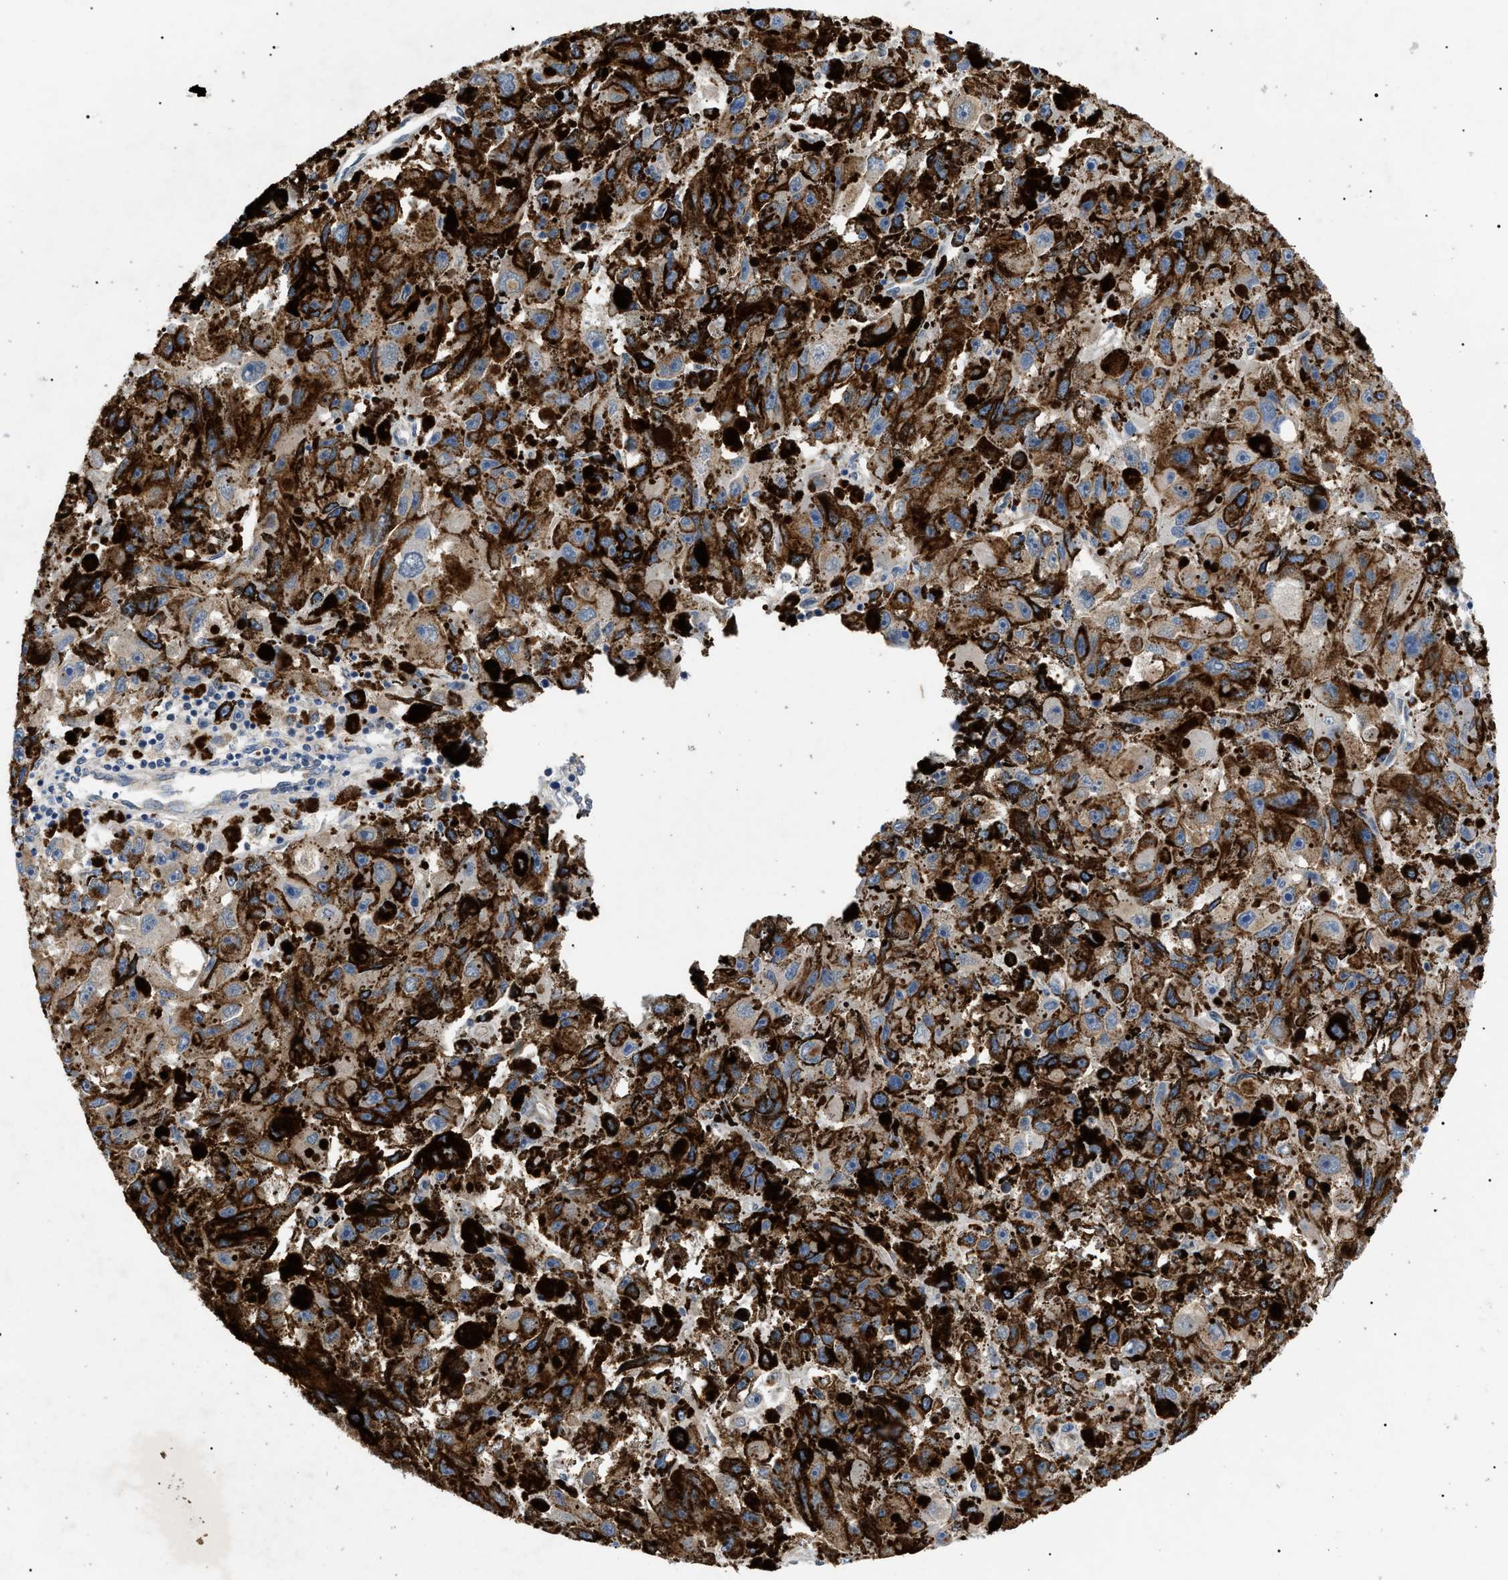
{"staining": {"intensity": "moderate", "quantity": ">75%", "location": "cytoplasmic/membranous"}, "tissue": "melanoma", "cell_type": "Tumor cells", "image_type": "cancer", "snomed": [{"axis": "morphology", "description": "Malignant melanoma, NOS"}, {"axis": "topography", "description": "Skin"}], "caption": "Melanoma stained with IHC exhibits moderate cytoplasmic/membranous staining in approximately >75% of tumor cells. (IHC, brightfield microscopy, high magnification).", "gene": "RIPK1", "patient": {"sex": "female", "age": 104}}